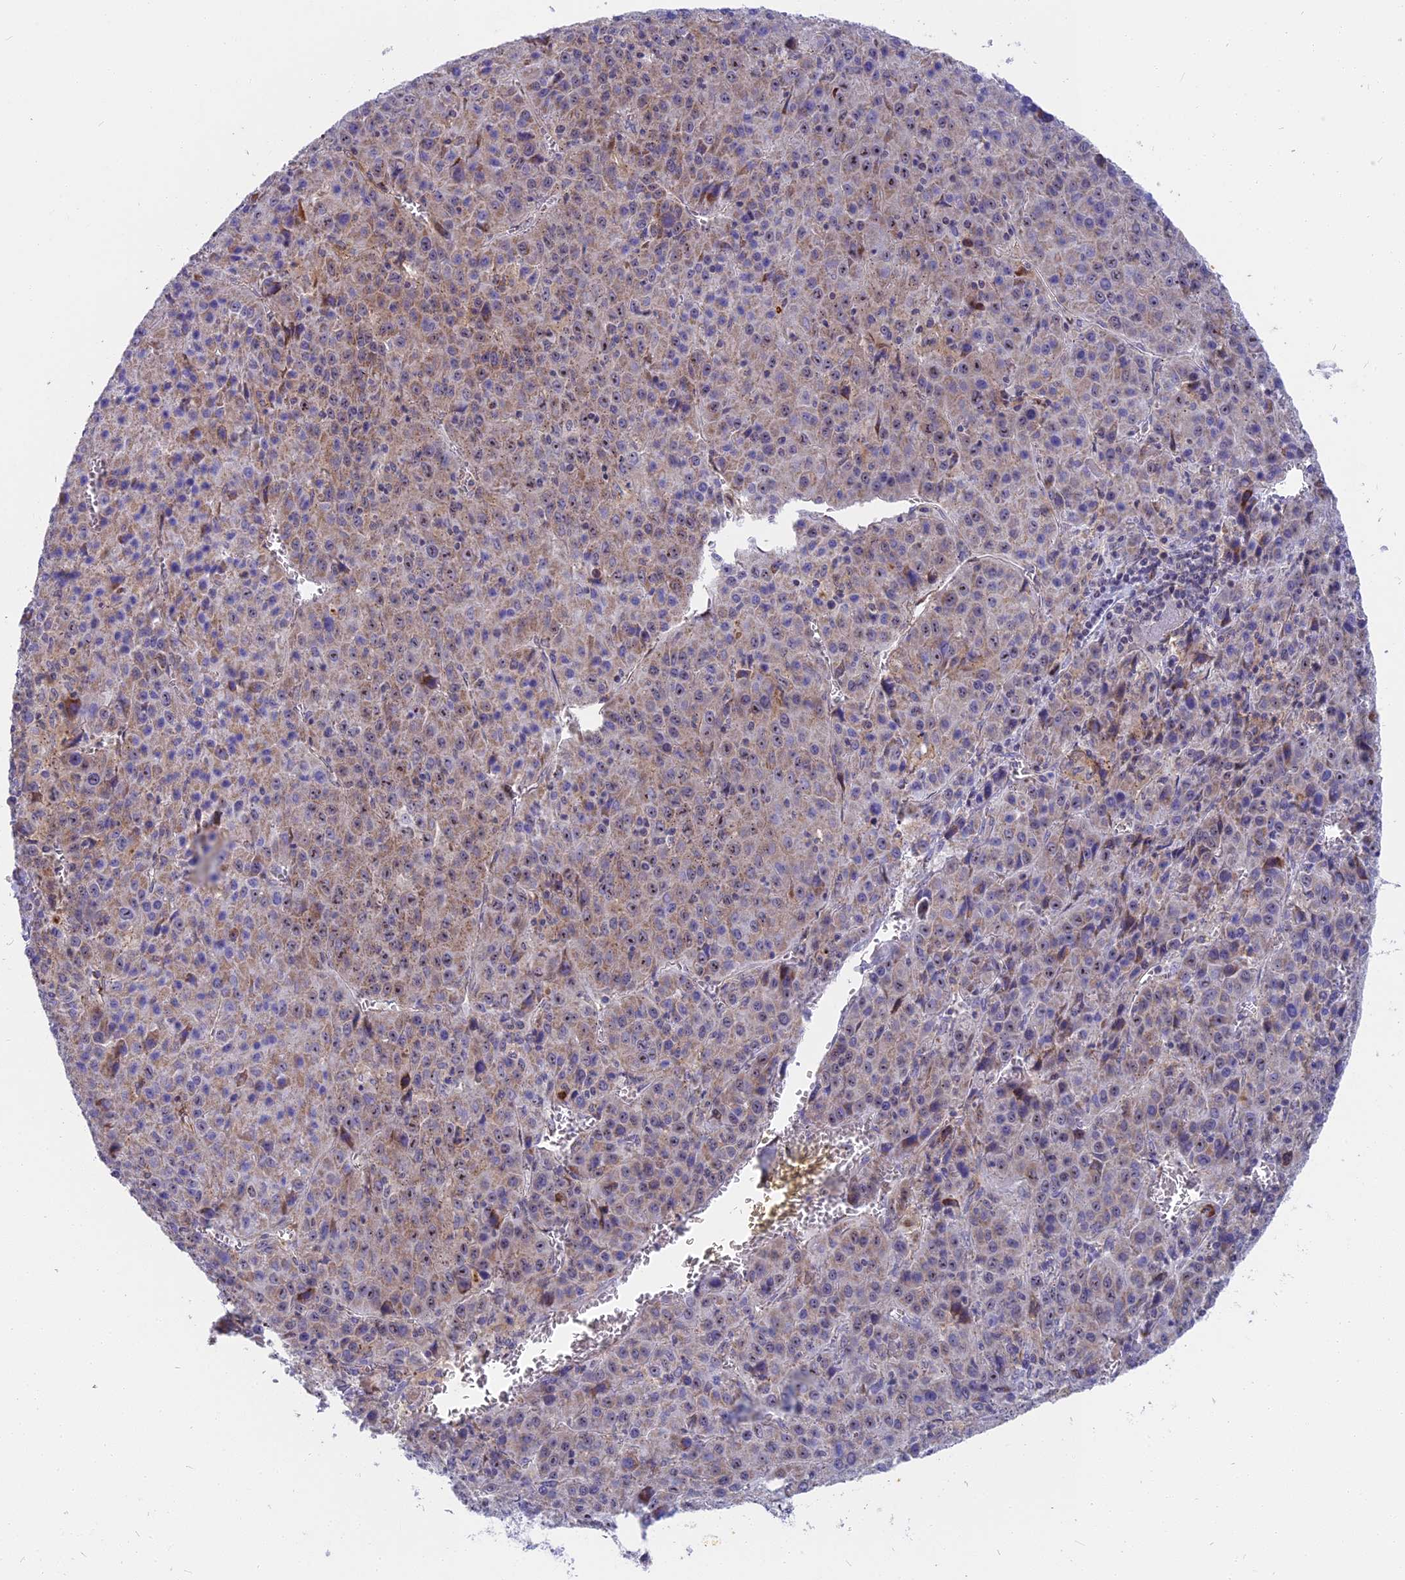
{"staining": {"intensity": "moderate", "quantity": ">75%", "location": "cytoplasmic/membranous,nuclear"}, "tissue": "liver cancer", "cell_type": "Tumor cells", "image_type": "cancer", "snomed": [{"axis": "morphology", "description": "Carcinoma, Hepatocellular, NOS"}, {"axis": "topography", "description": "Liver"}], "caption": "Hepatocellular carcinoma (liver) stained with a protein marker reveals moderate staining in tumor cells.", "gene": "DTWD1", "patient": {"sex": "female", "age": 53}}